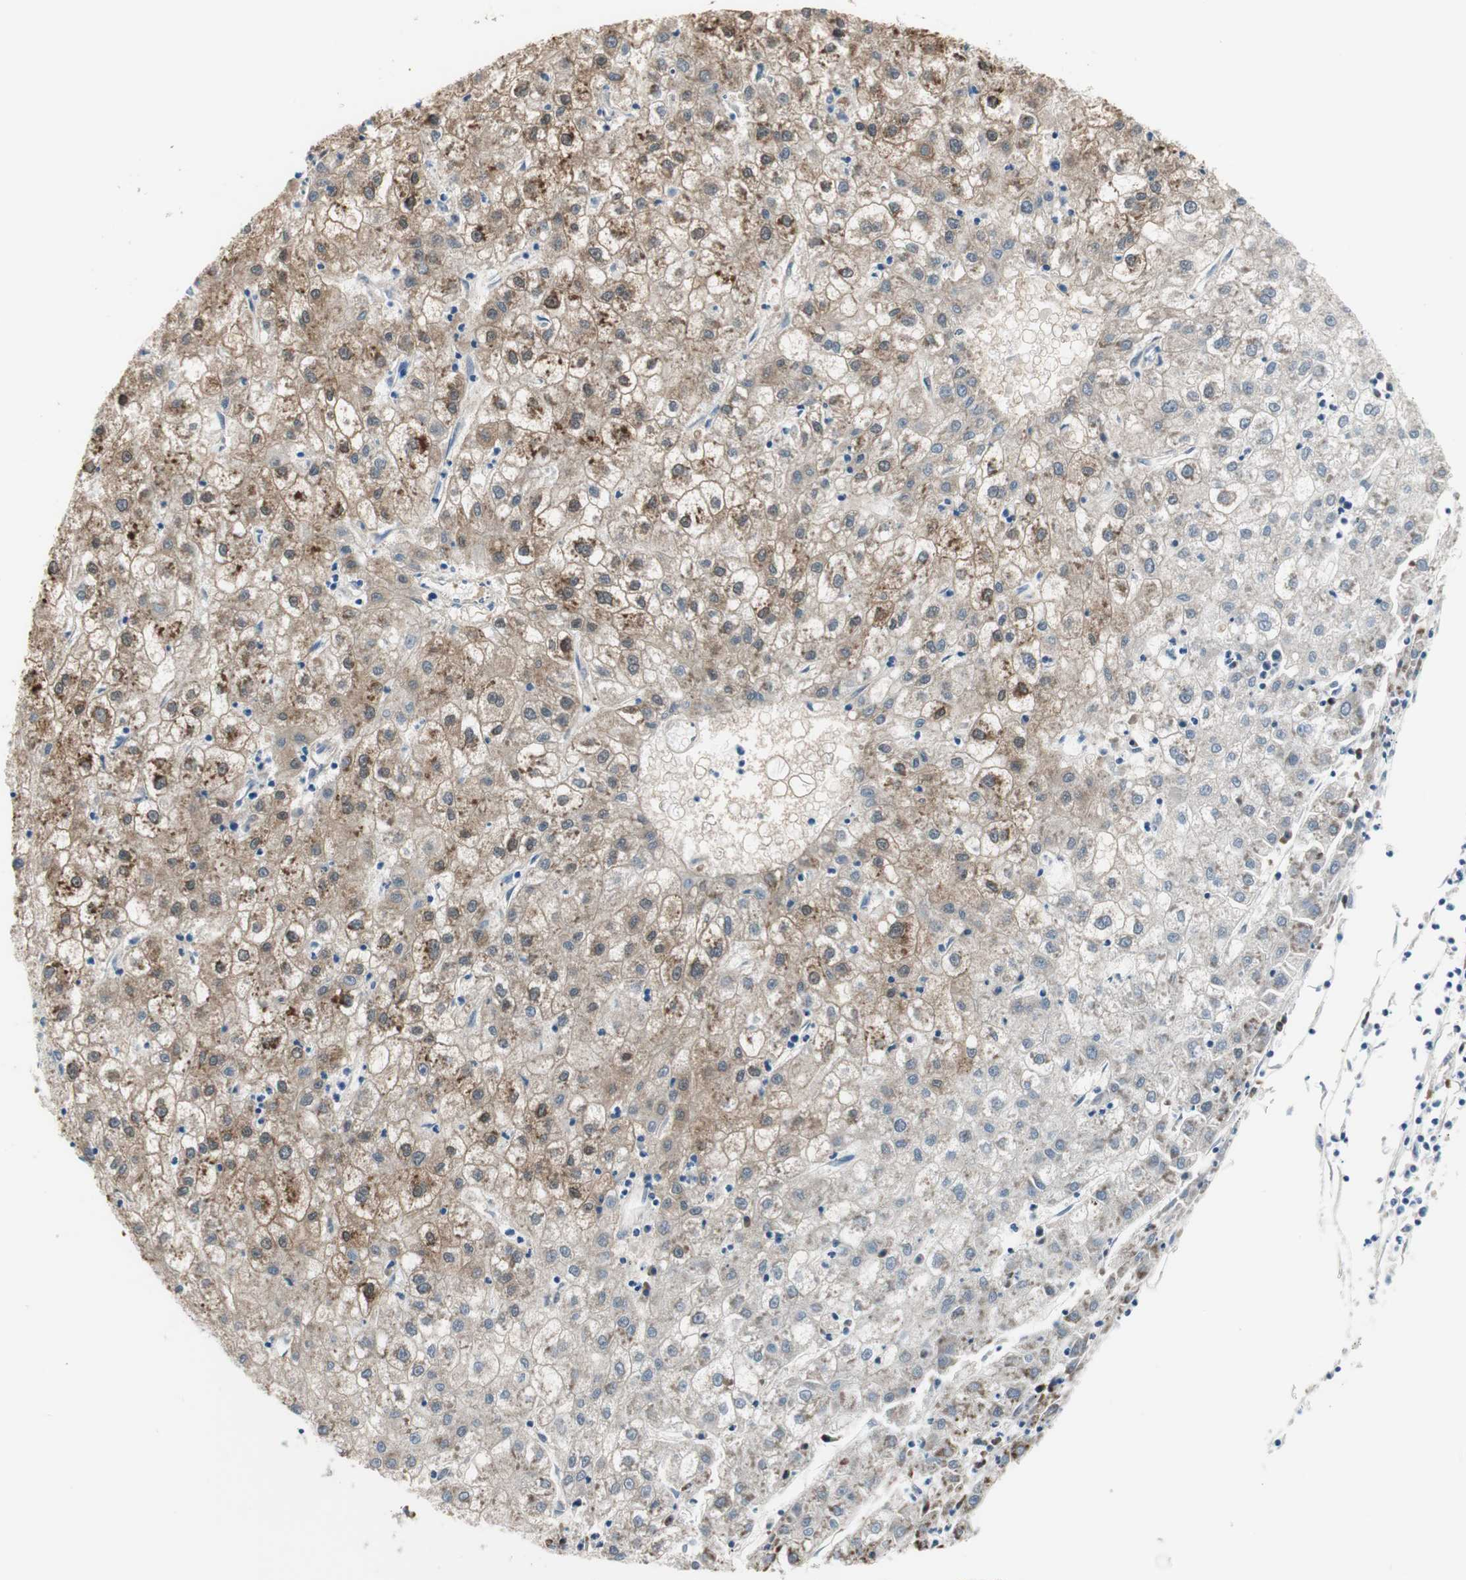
{"staining": {"intensity": "weak", "quantity": "25%-75%", "location": "cytoplasmic/membranous"}, "tissue": "liver cancer", "cell_type": "Tumor cells", "image_type": "cancer", "snomed": [{"axis": "morphology", "description": "Carcinoma, Hepatocellular, NOS"}, {"axis": "topography", "description": "Liver"}], "caption": "This is an image of immunohistochemistry (IHC) staining of liver cancer (hepatocellular carcinoma), which shows weak positivity in the cytoplasmic/membranous of tumor cells.", "gene": "GRHL1", "patient": {"sex": "male", "age": 72}}